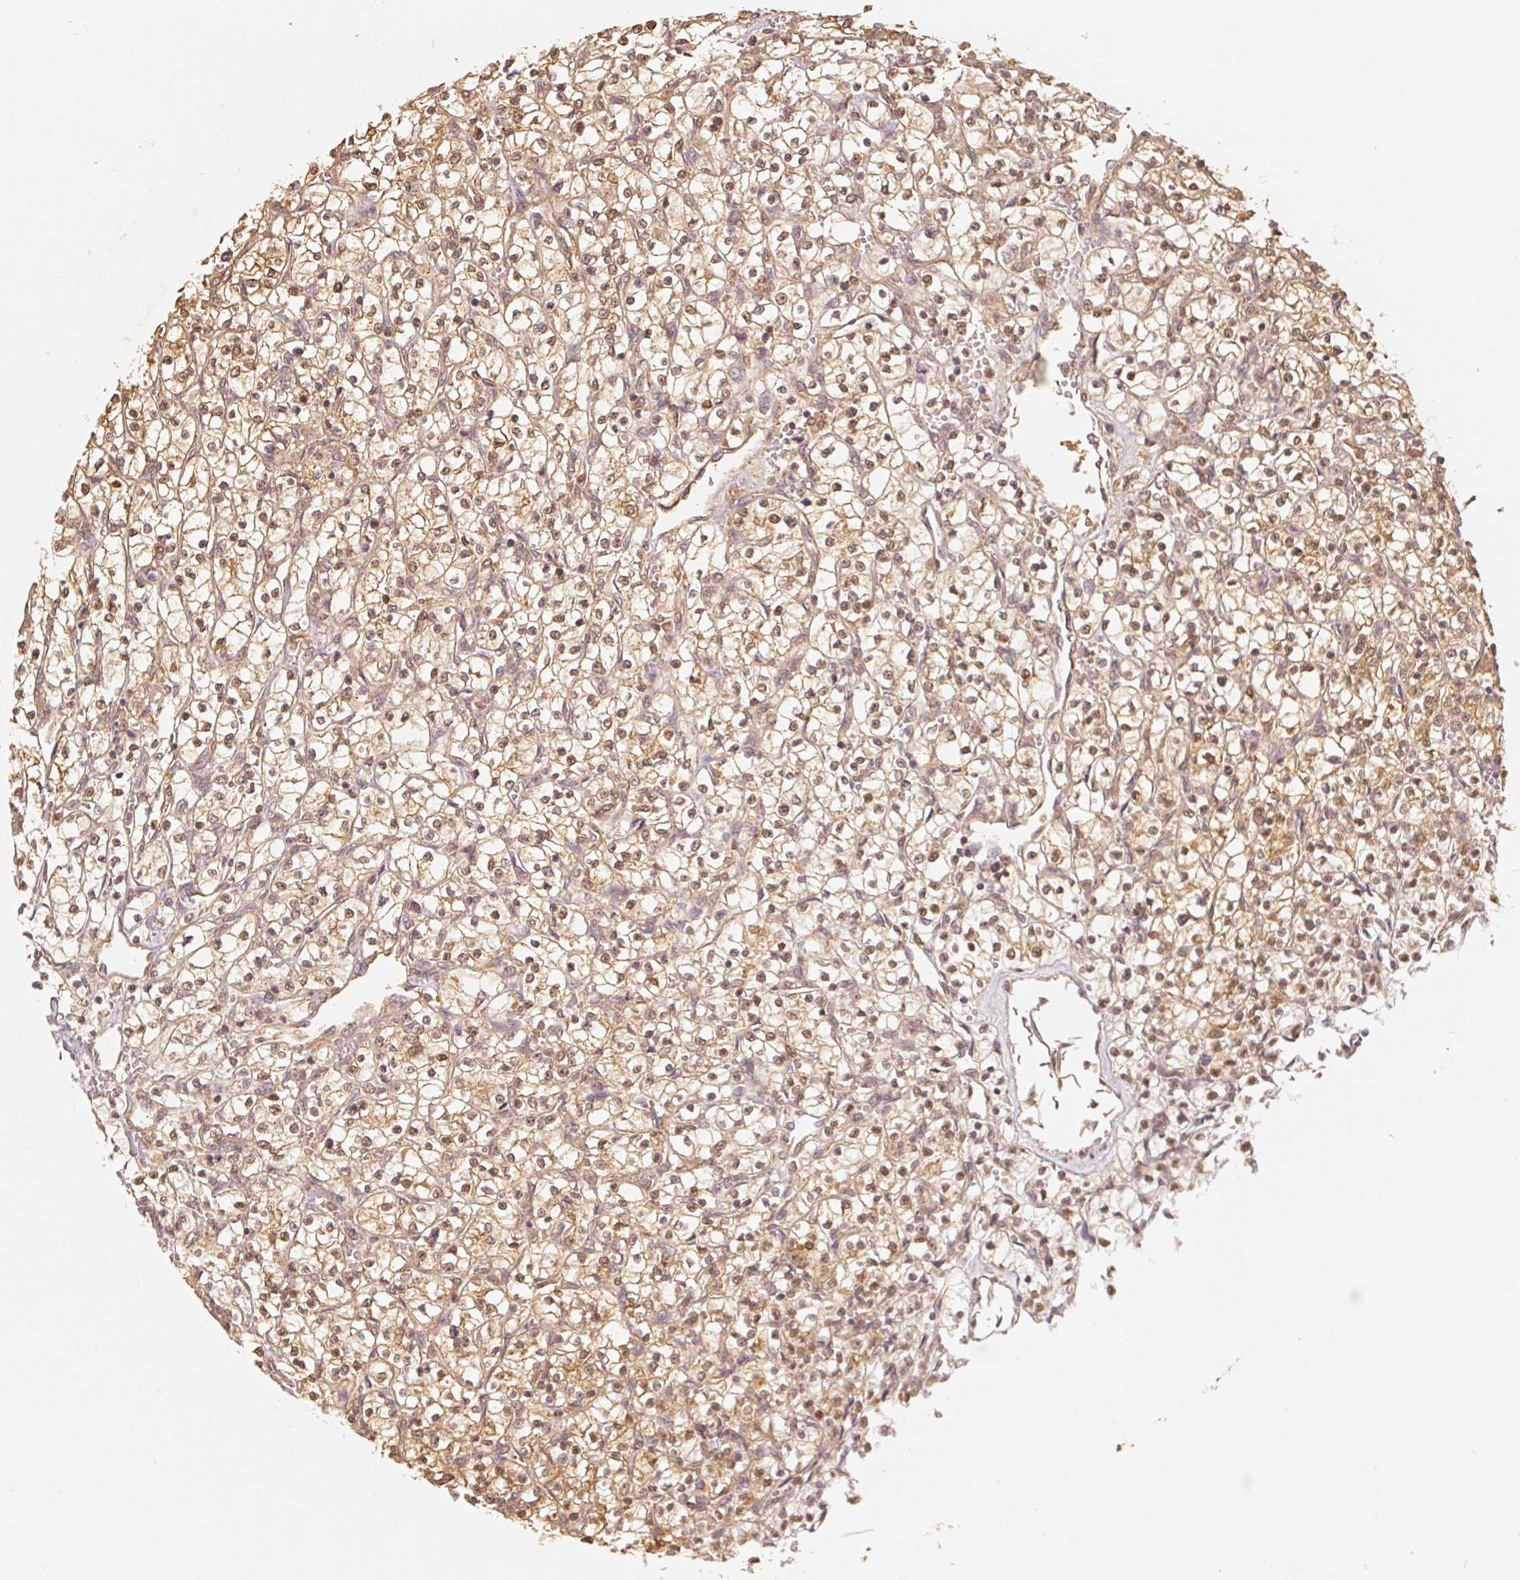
{"staining": {"intensity": "moderate", "quantity": ">75%", "location": "cytoplasmic/membranous,nuclear"}, "tissue": "renal cancer", "cell_type": "Tumor cells", "image_type": "cancer", "snomed": [{"axis": "morphology", "description": "Adenocarcinoma, NOS"}, {"axis": "topography", "description": "Kidney"}], "caption": "Immunohistochemistry (IHC) (DAB) staining of human renal cancer displays moderate cytoplasmic/membranous and nuclear protein expression in about >75% of tumor cells.", "gene": "GUSB", "patient": {"sex": "female", "age": 64}}